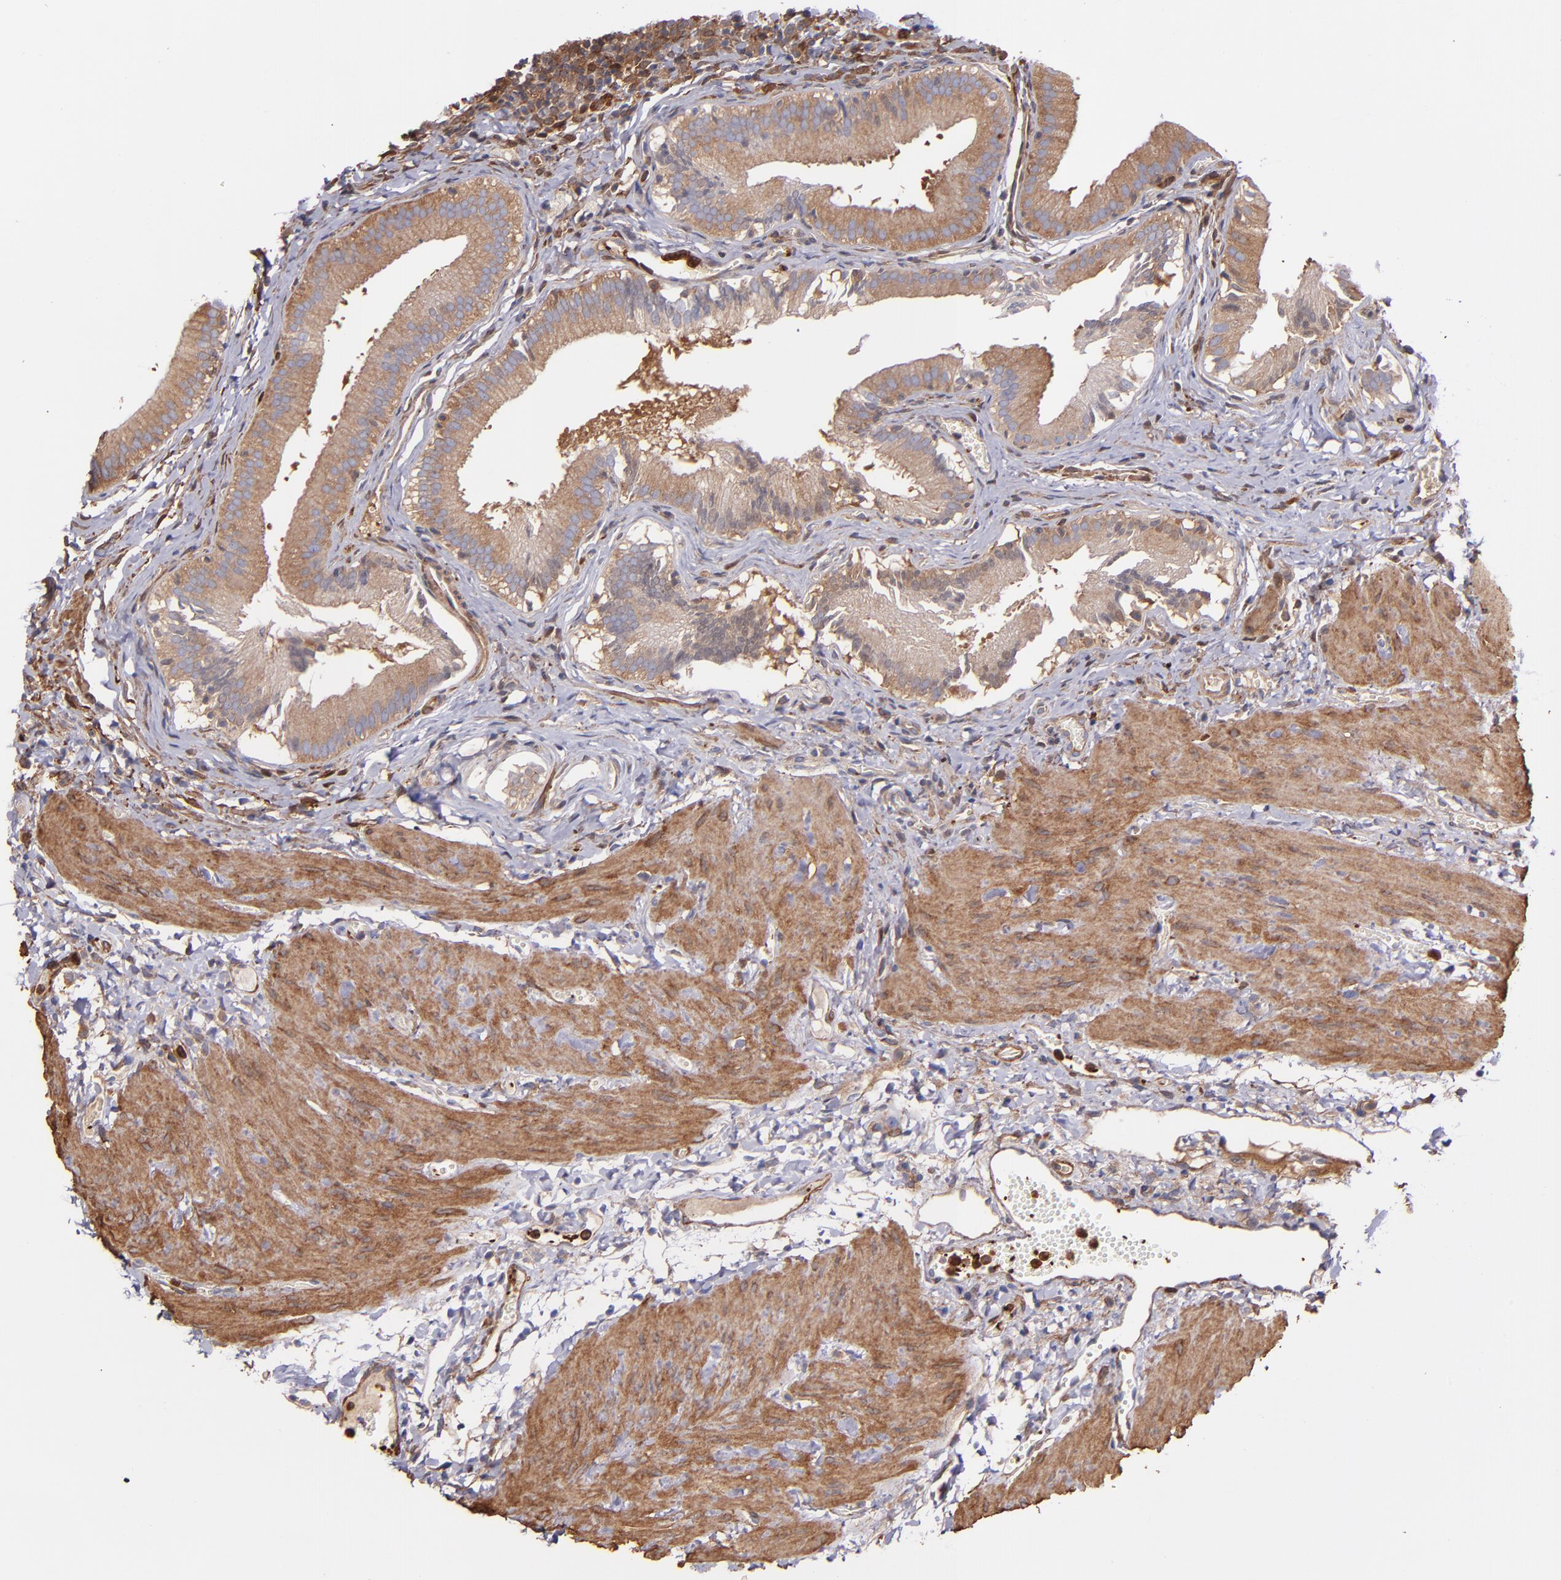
{"staining": {"intensity": "moderate", "quantity": ">75%", "location": "cytoplasmic/membranous"}, "tissue": "gallbladder", "cell_type": "Glandular cells", "image_type": "normal", "snomed": [{"axis": "morphology", "description": "Normal tissue, NOS"}, {"axis": "topography", "description": "Gallbladder"}], "caption": "Protein staining displays moderate cytoplasmic/membranous staining in approximately >75% of glandular cells in unremarkable gallbladder.", "gene": "VCL", "patient": {"sex": "female", "age": 24}}